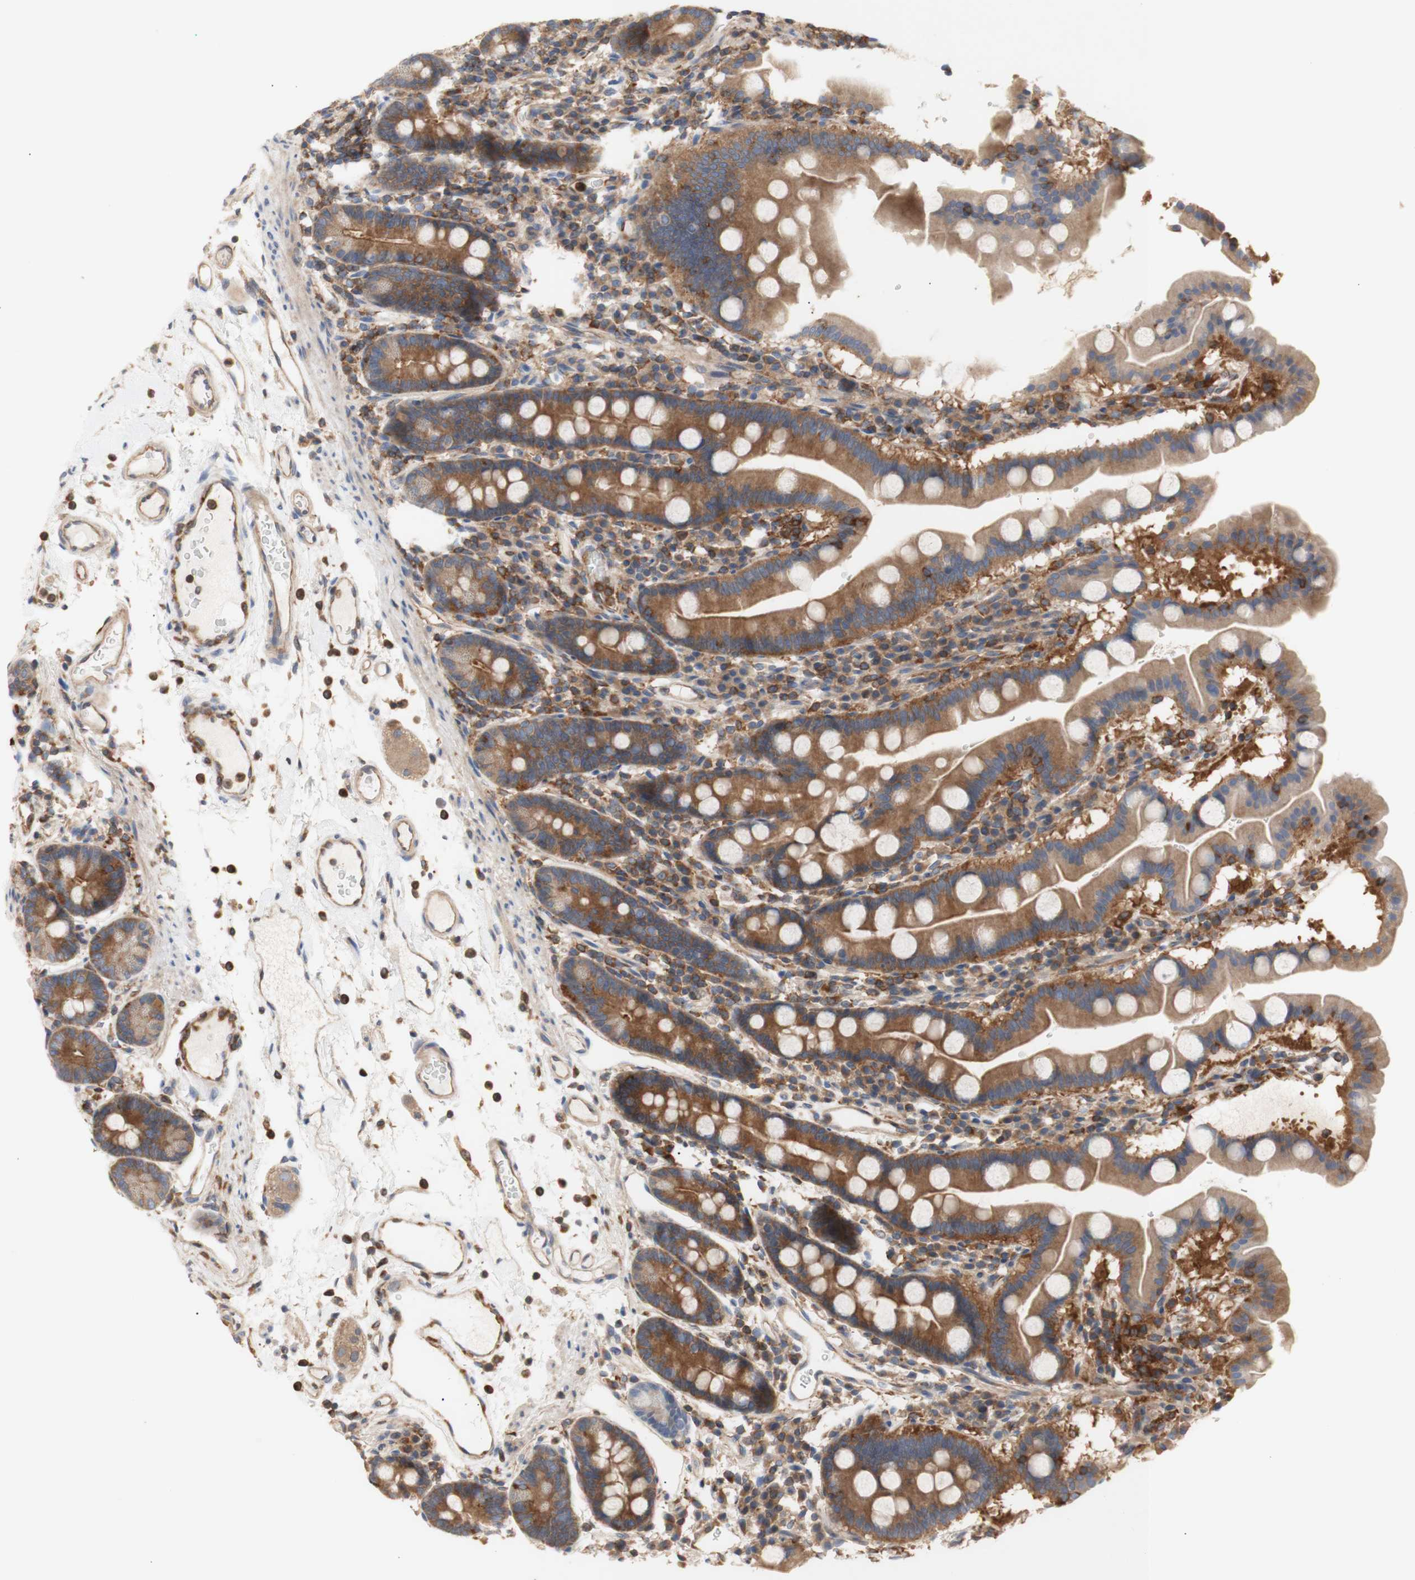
{"staining": {"intensity": "moderate", "quantity": ">75%", "location": "cytoplasmic/membranous"}, "tissue": "duodenum", "cell_type": "Glandular cells", "image_type": "normal", "snomed": [{"axis": "morphology", "description": "Normal tissue, NOS"}, {"axis": "topography", "description": "Duodenum"}], "caption": "Duodenum was stained to show a protein in brown. There is medium levels of moderate cytoplasmic/membranous staining in approximately >75% of glandular cells.", "gene": "IKBKG", "patient": {"sex": "male", "age": 50}}